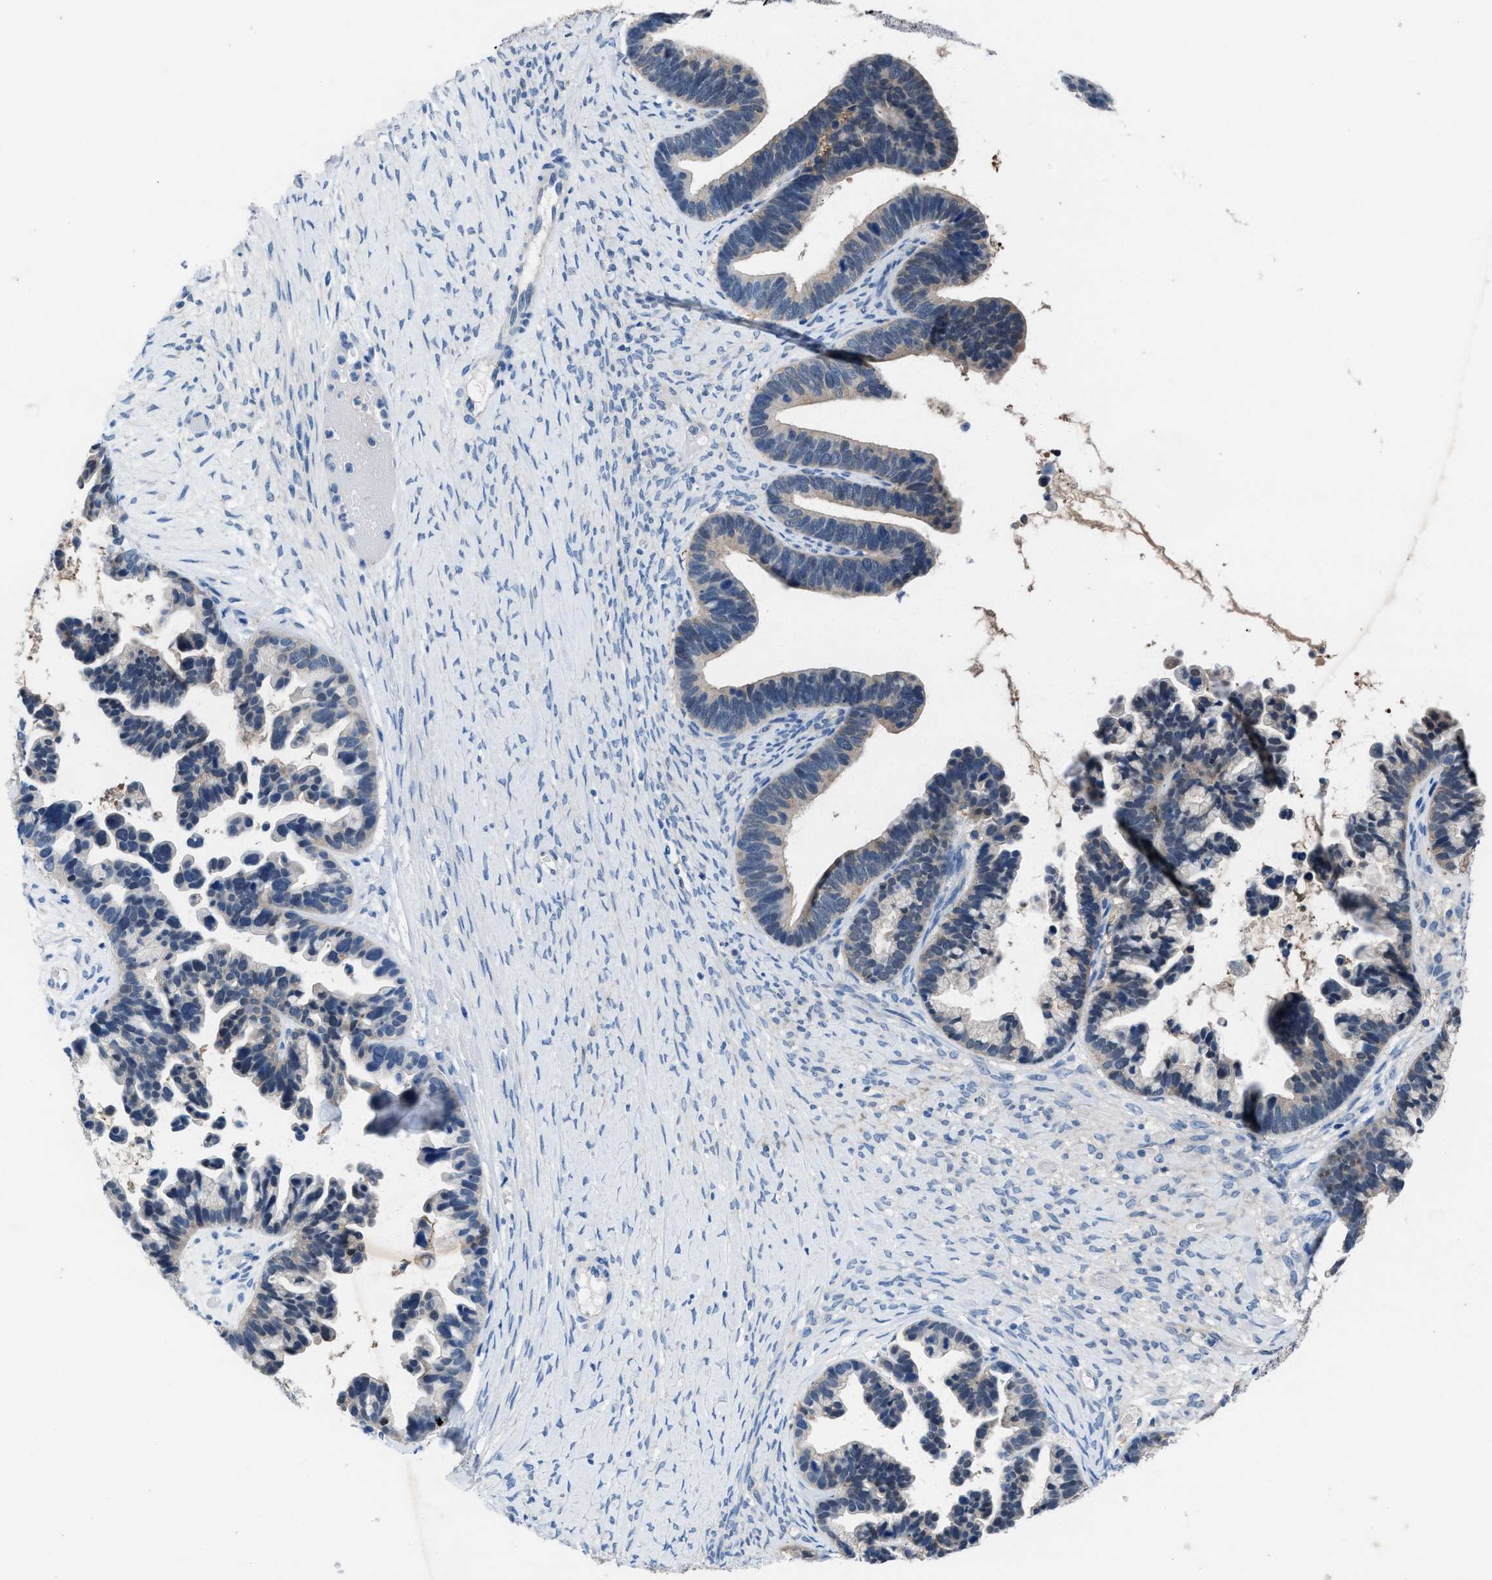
{"staining": {"intensity": "negative", "quantity": "none", "location": "none"}, "tissue": "ovarian cancer", "cell_type": "Tumor cells", "image_type": "cancer", "snomed": [{"axis": "morphology", "description": "Cystadenocarcinoma, serous, NOS"}, {"axis": "topography", "description": "Ovary"}], "caption": "Immunohistochemistry of serous cystadenocarcinoma (ovarian) shows no positivity in tumor cells. (DAB immunohistochemistry visualized using brightfield microscopy, high magnification).", "gene": "NUDT5", "patient": {"sex": "female", "age": 56}}